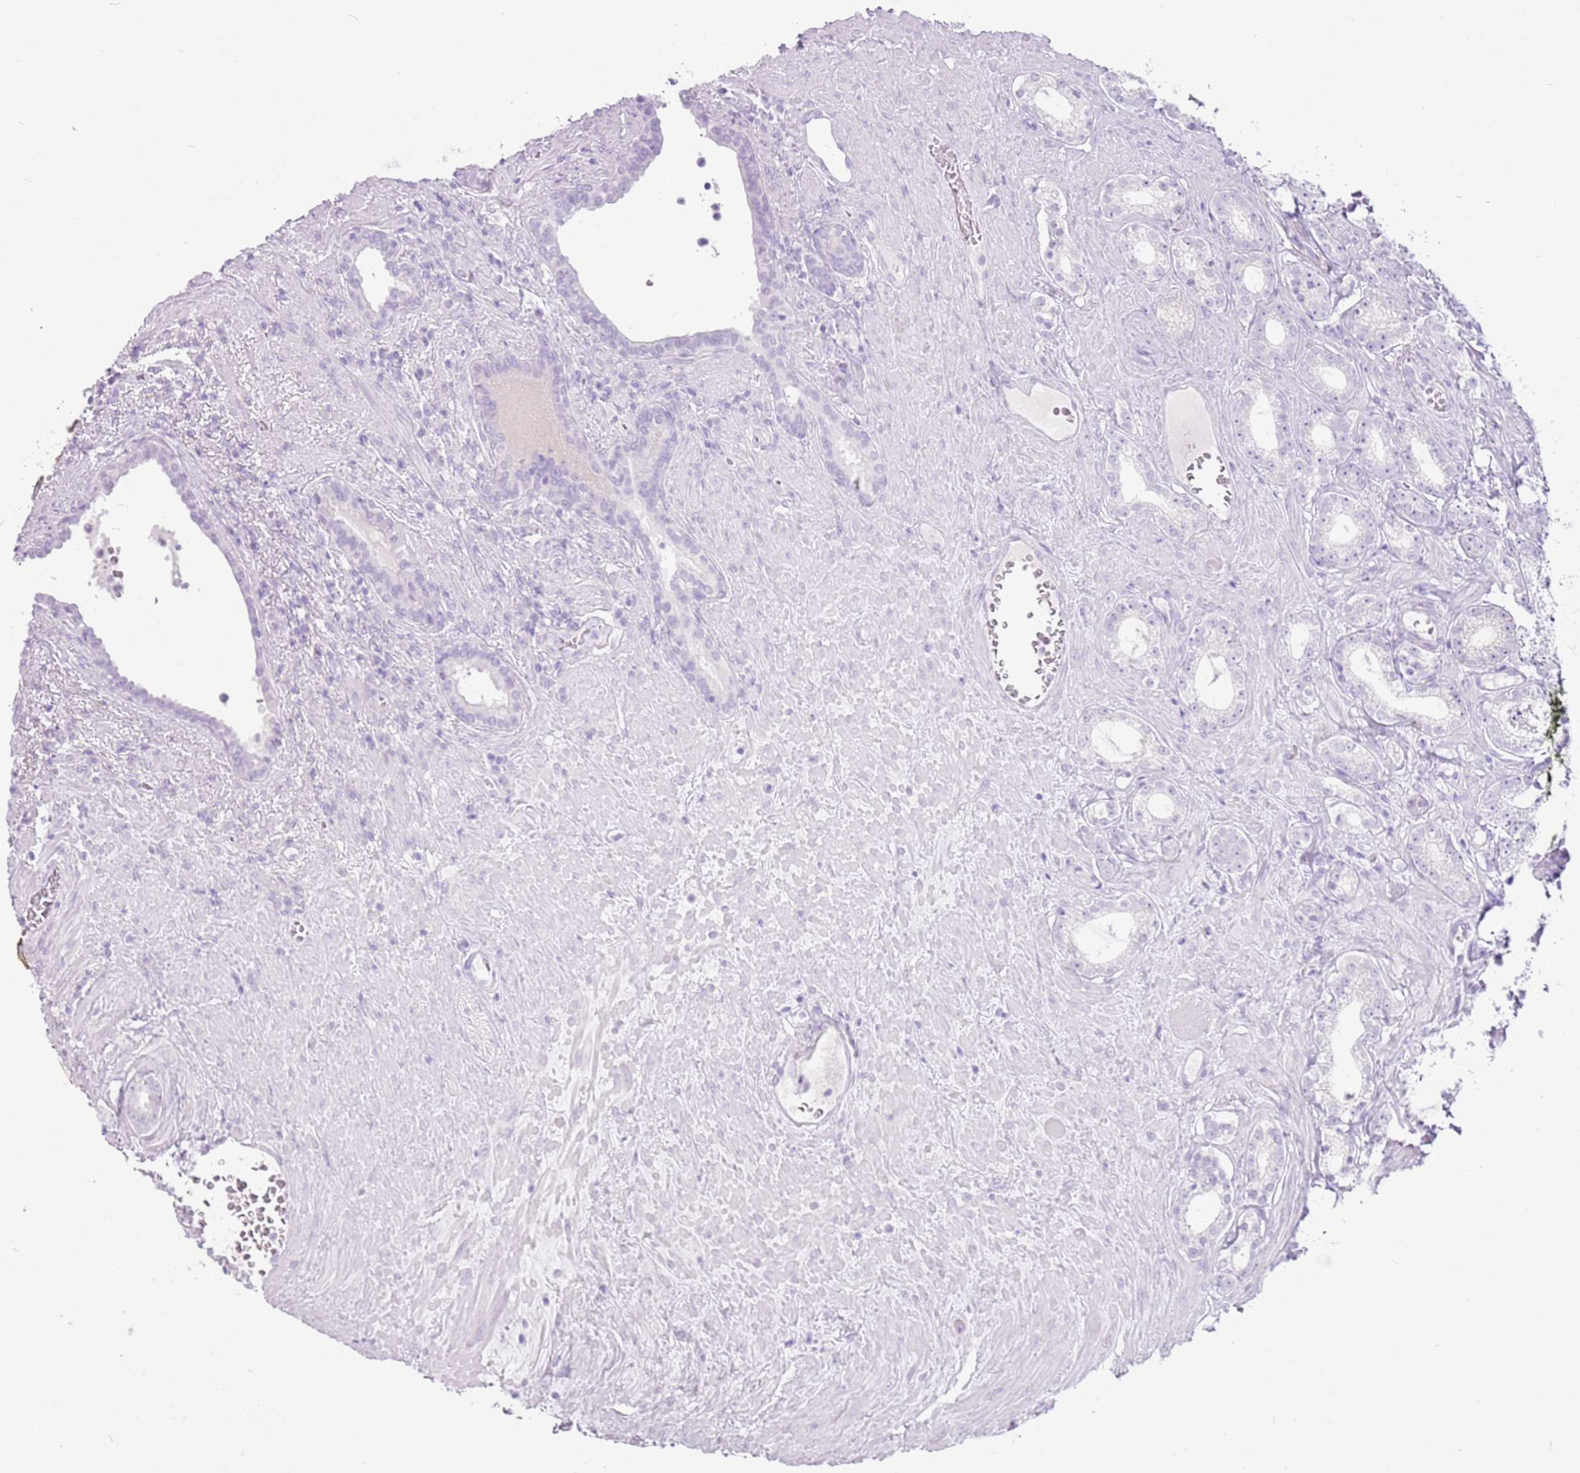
{"staining": {"intensity": "negative", "quantity": "none", "location": "none"}, "tissue": "prostate cancer", "cell_type": "Tumor cells", "image_type": "cancer", "snomed": [{"axis": "morphology", "description": "Adenocarcinoma, Low grade"}, {"axis": "topography", "description": "Prostate"}], "caption": "Immunohistochemistry (IHC) histopathology image of neoplastic tissue: human prostate cancer stained with DAB displays no significant protein expression in tumor cells.", "gene": "CNFN", "patient": {"sex": "male", "age": 71}}